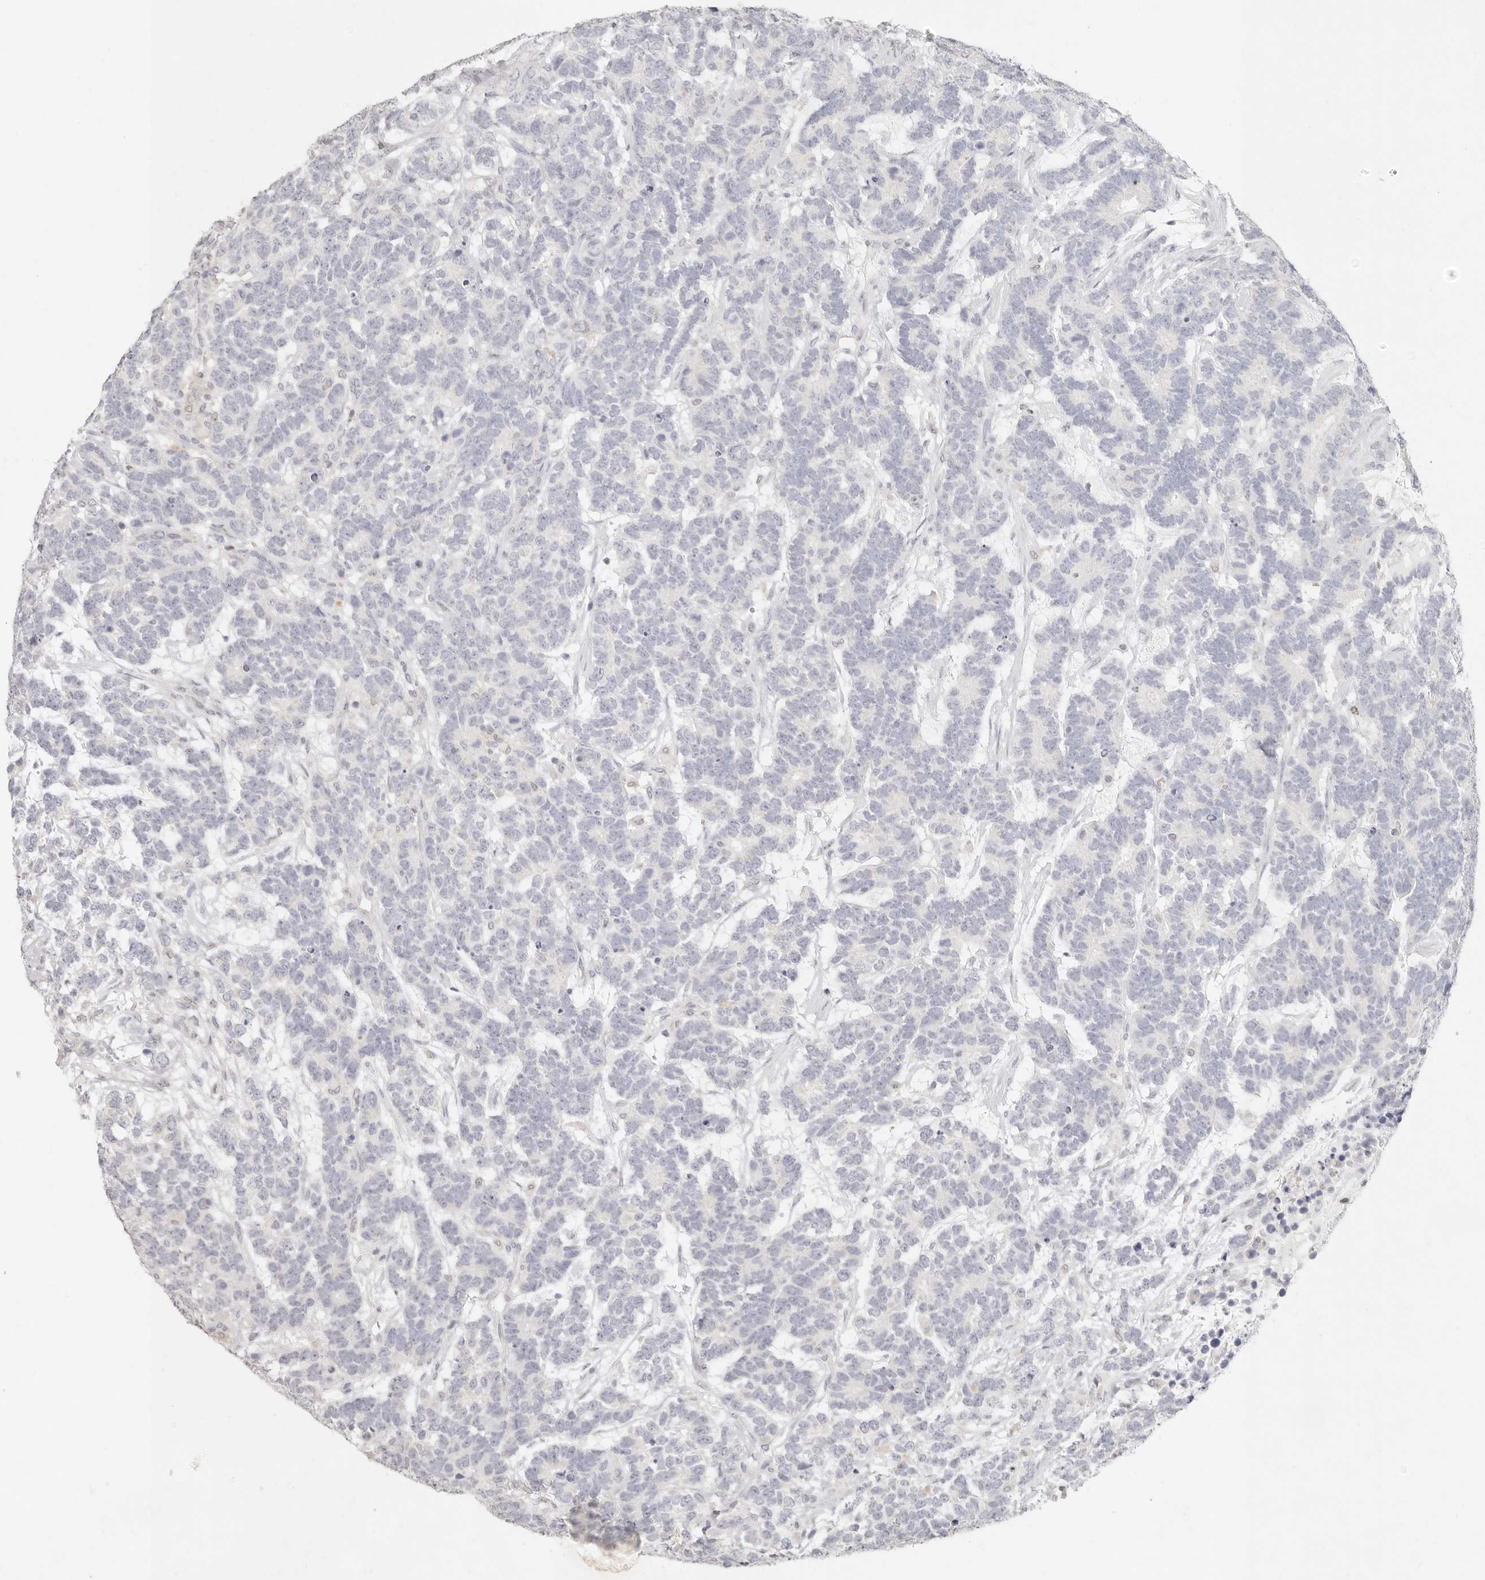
{"staining": {"intensity": "negative", "quantity": "none", "location": "none"}, "tissue": "testis cancer", "cell_type": "Tumor cells", "image_type": "cancer", "snomed": [{"axis": "morphology", "description": "Carcinoma, Embryonal, NOS"}, {"axis": "topography", "description": "Testis"}], "caption": "IHC image of human testis cancer (embryonal carcinoma) stained for a protein (brown), which displays no expression in tumor cells.", "gene": "NIBAN1", "patient": {"sex": "male", "age": 26}}